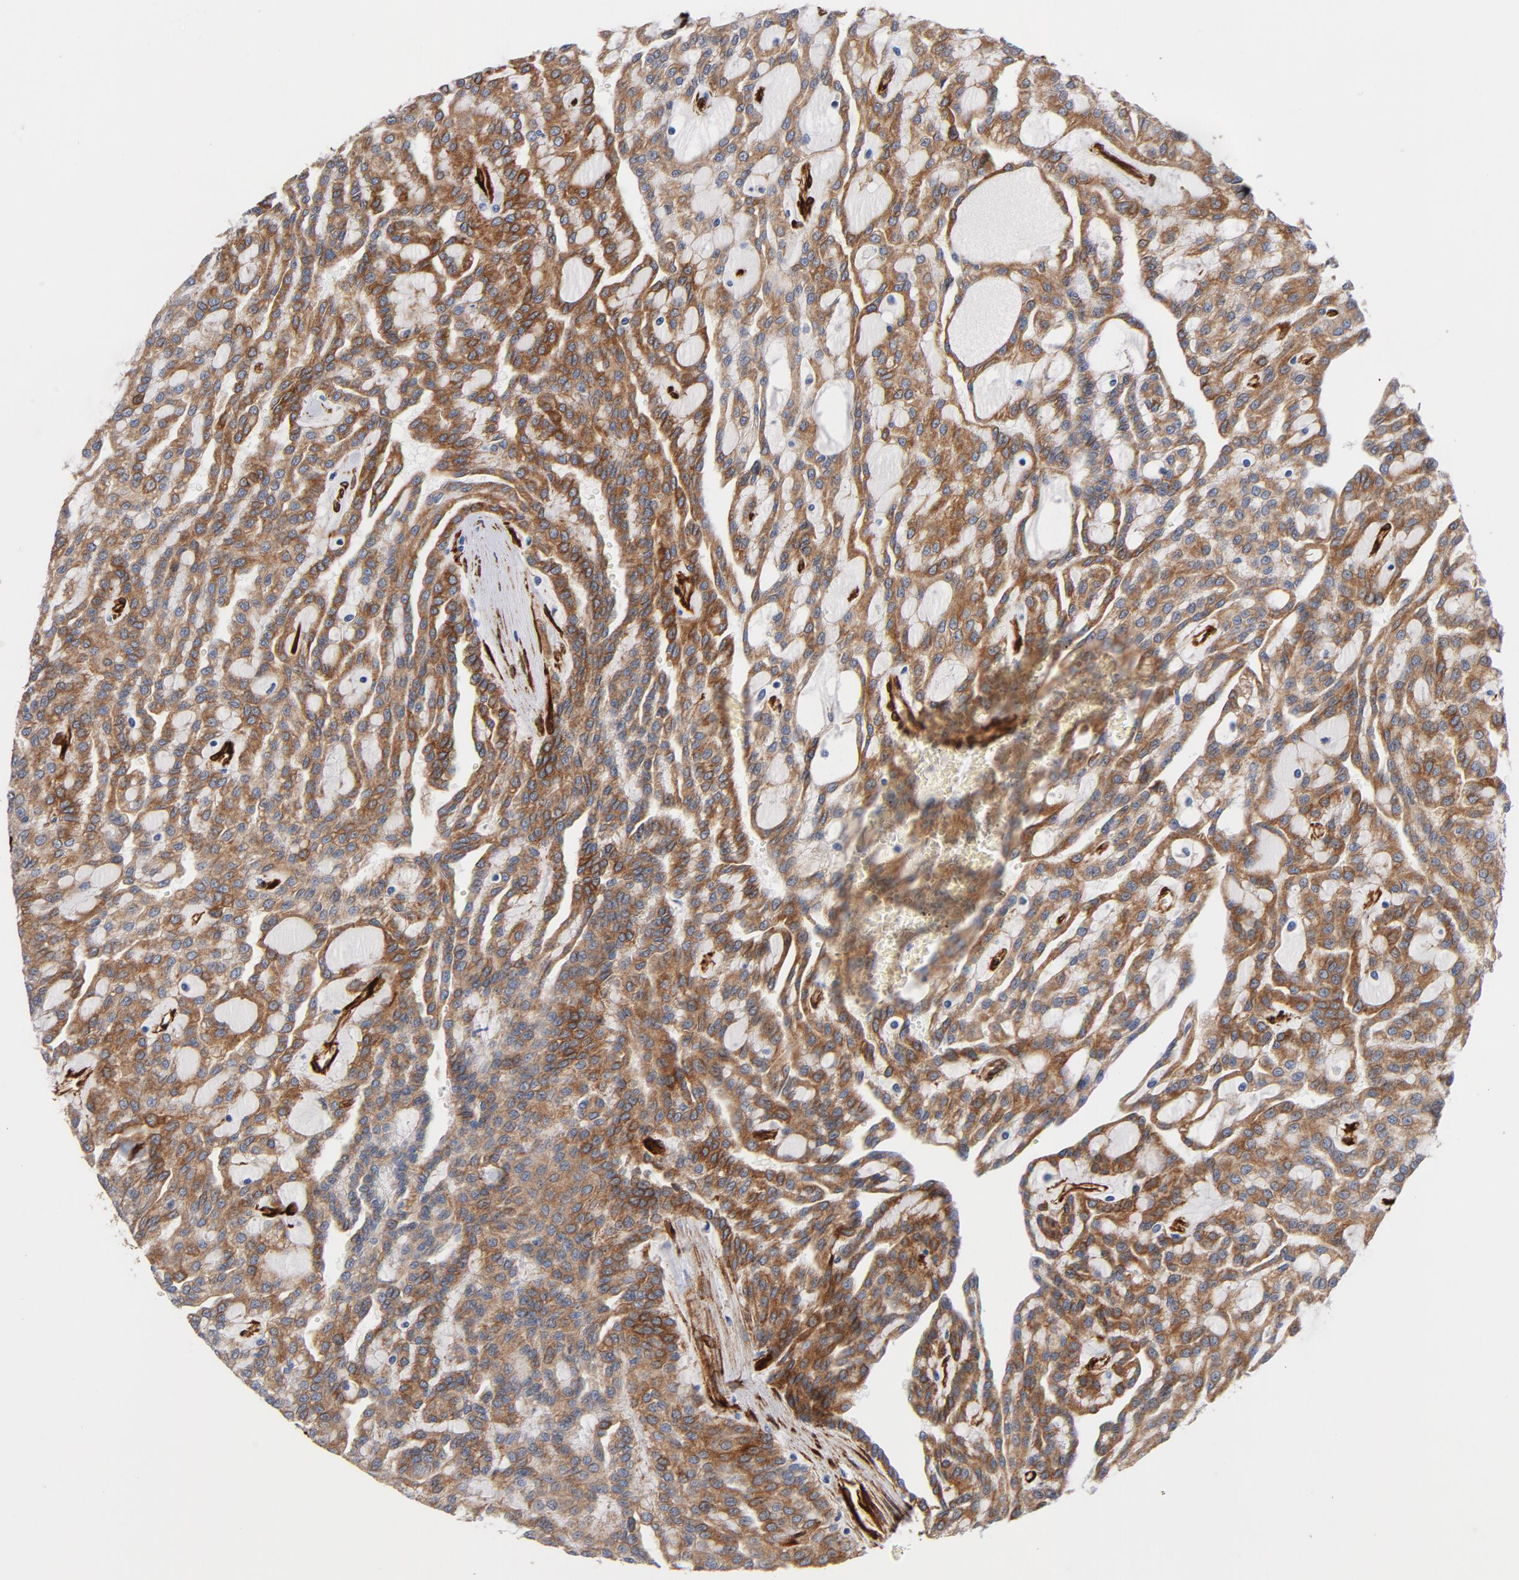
{"staining": {"intensity": "strong", "quantity": ">75%", "location": "cytoplasmic/membranous"}, "tissue": "renal cancer", "cell_type": "Tumor cells", "image_type": "cancer", "snomed": [{"axis": "morphology", "description": "Adenocarcinoma, NOS"}, {"axis": "topography", "description": "Kidney"}], "caption": "Renal cancer stained with a brown dye reveals strong cytoplasmic/membranous positive expression in about >75% of tumor cells.", "gene": "SERPINH1", "patient": {"sex": "male", "age": 63}}